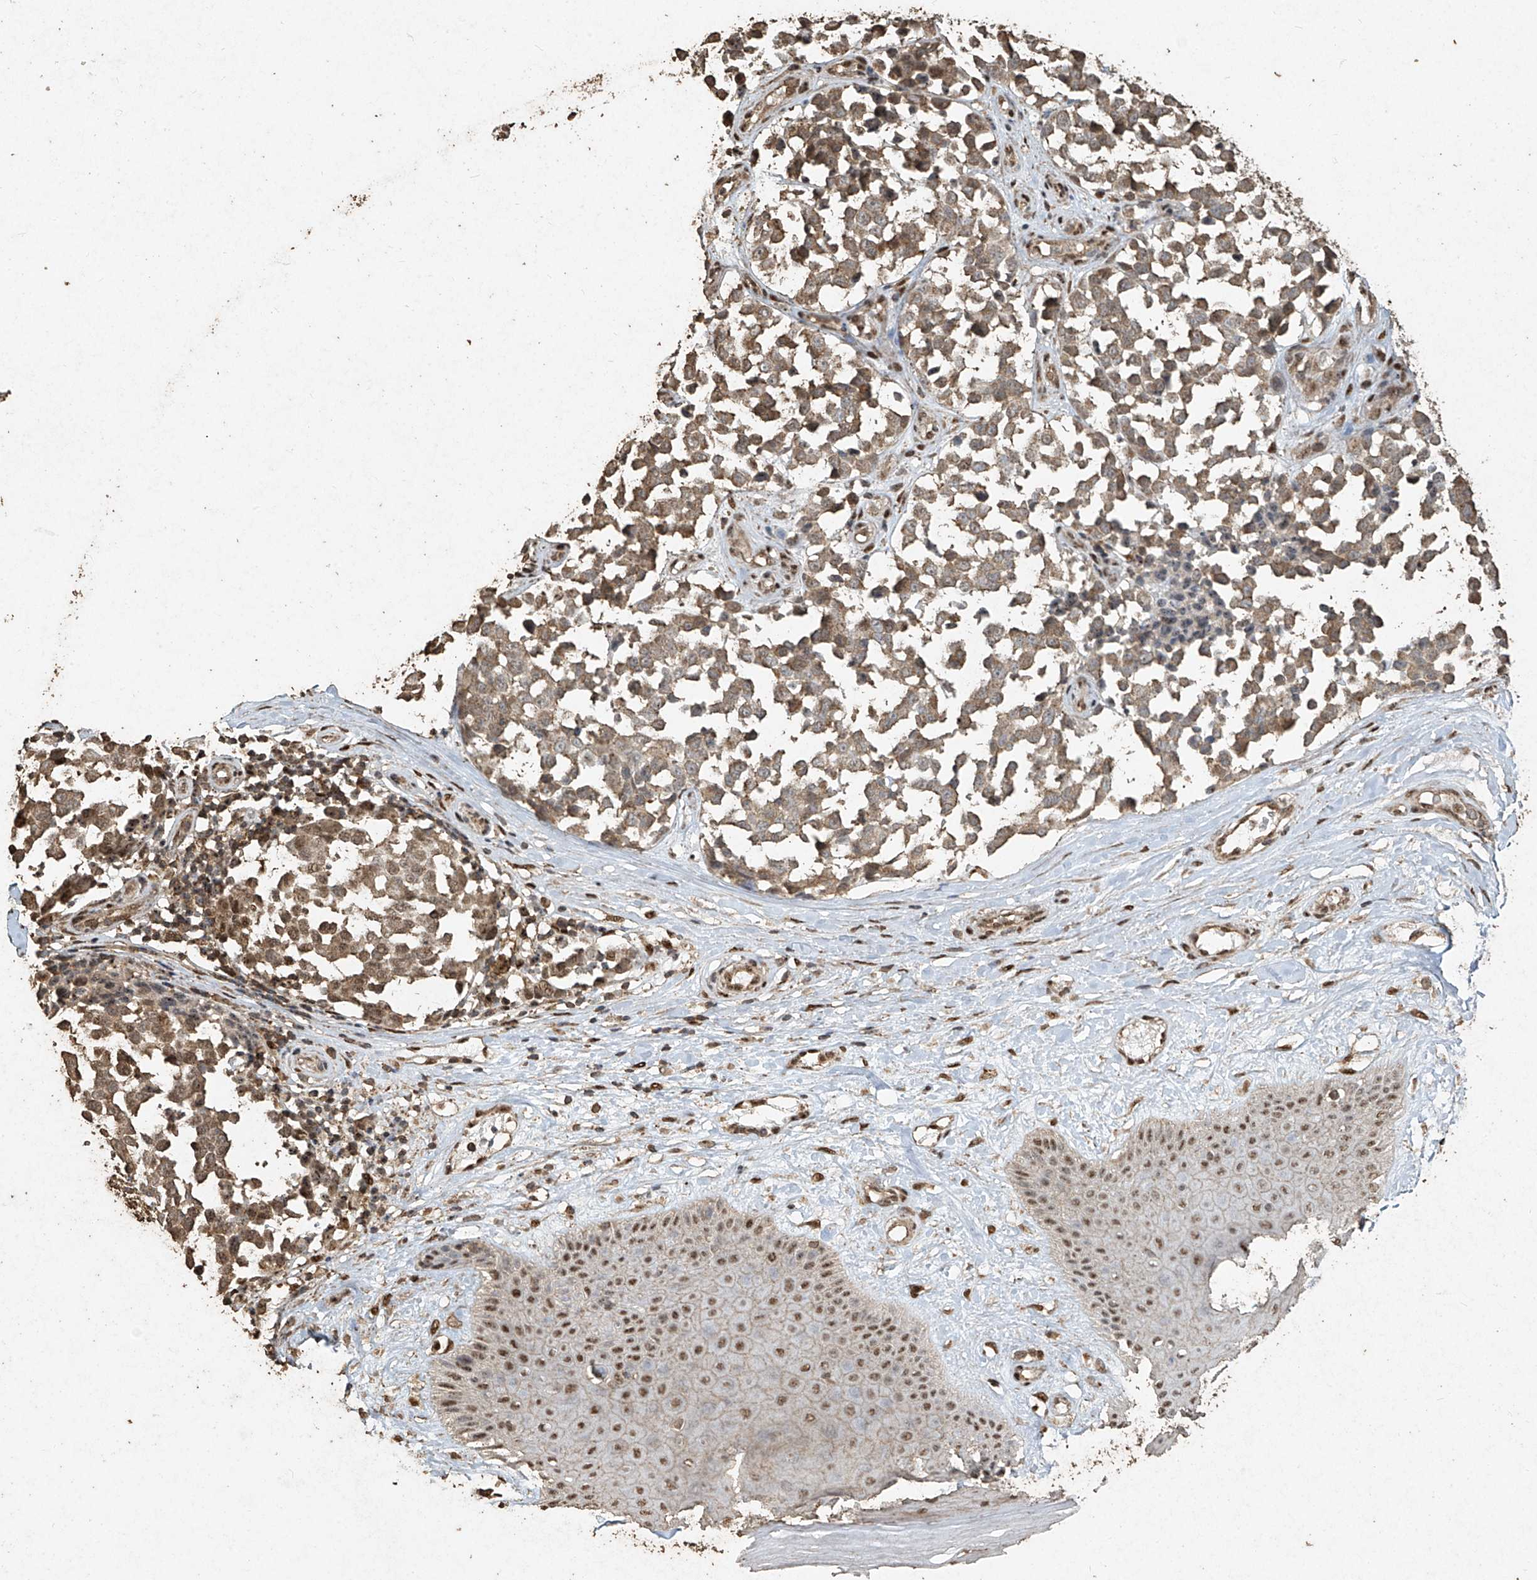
{"staining": {"intensity": "moderate", "quantity": ">75%", "location": "cytoplasmic/membranous,nuclear"}, "tissue": "melanoma", "cell_type": "Tumor cells", "image_type": "cancer", "snomed": [{"axis": "morphology", "description": "Malignant melanoma, NOS"}, {"axis": "topography", "description": "Skin"}], "caption": "Brown immunohistochemical staining in melanoma reveals moderate cytoplasmic/membranous and nuclear staining in about >75% of tumor cells. Nuclei are stained in blue.", "gene": "ERBB3", "patient": {"sex": "female", "age": 64}}